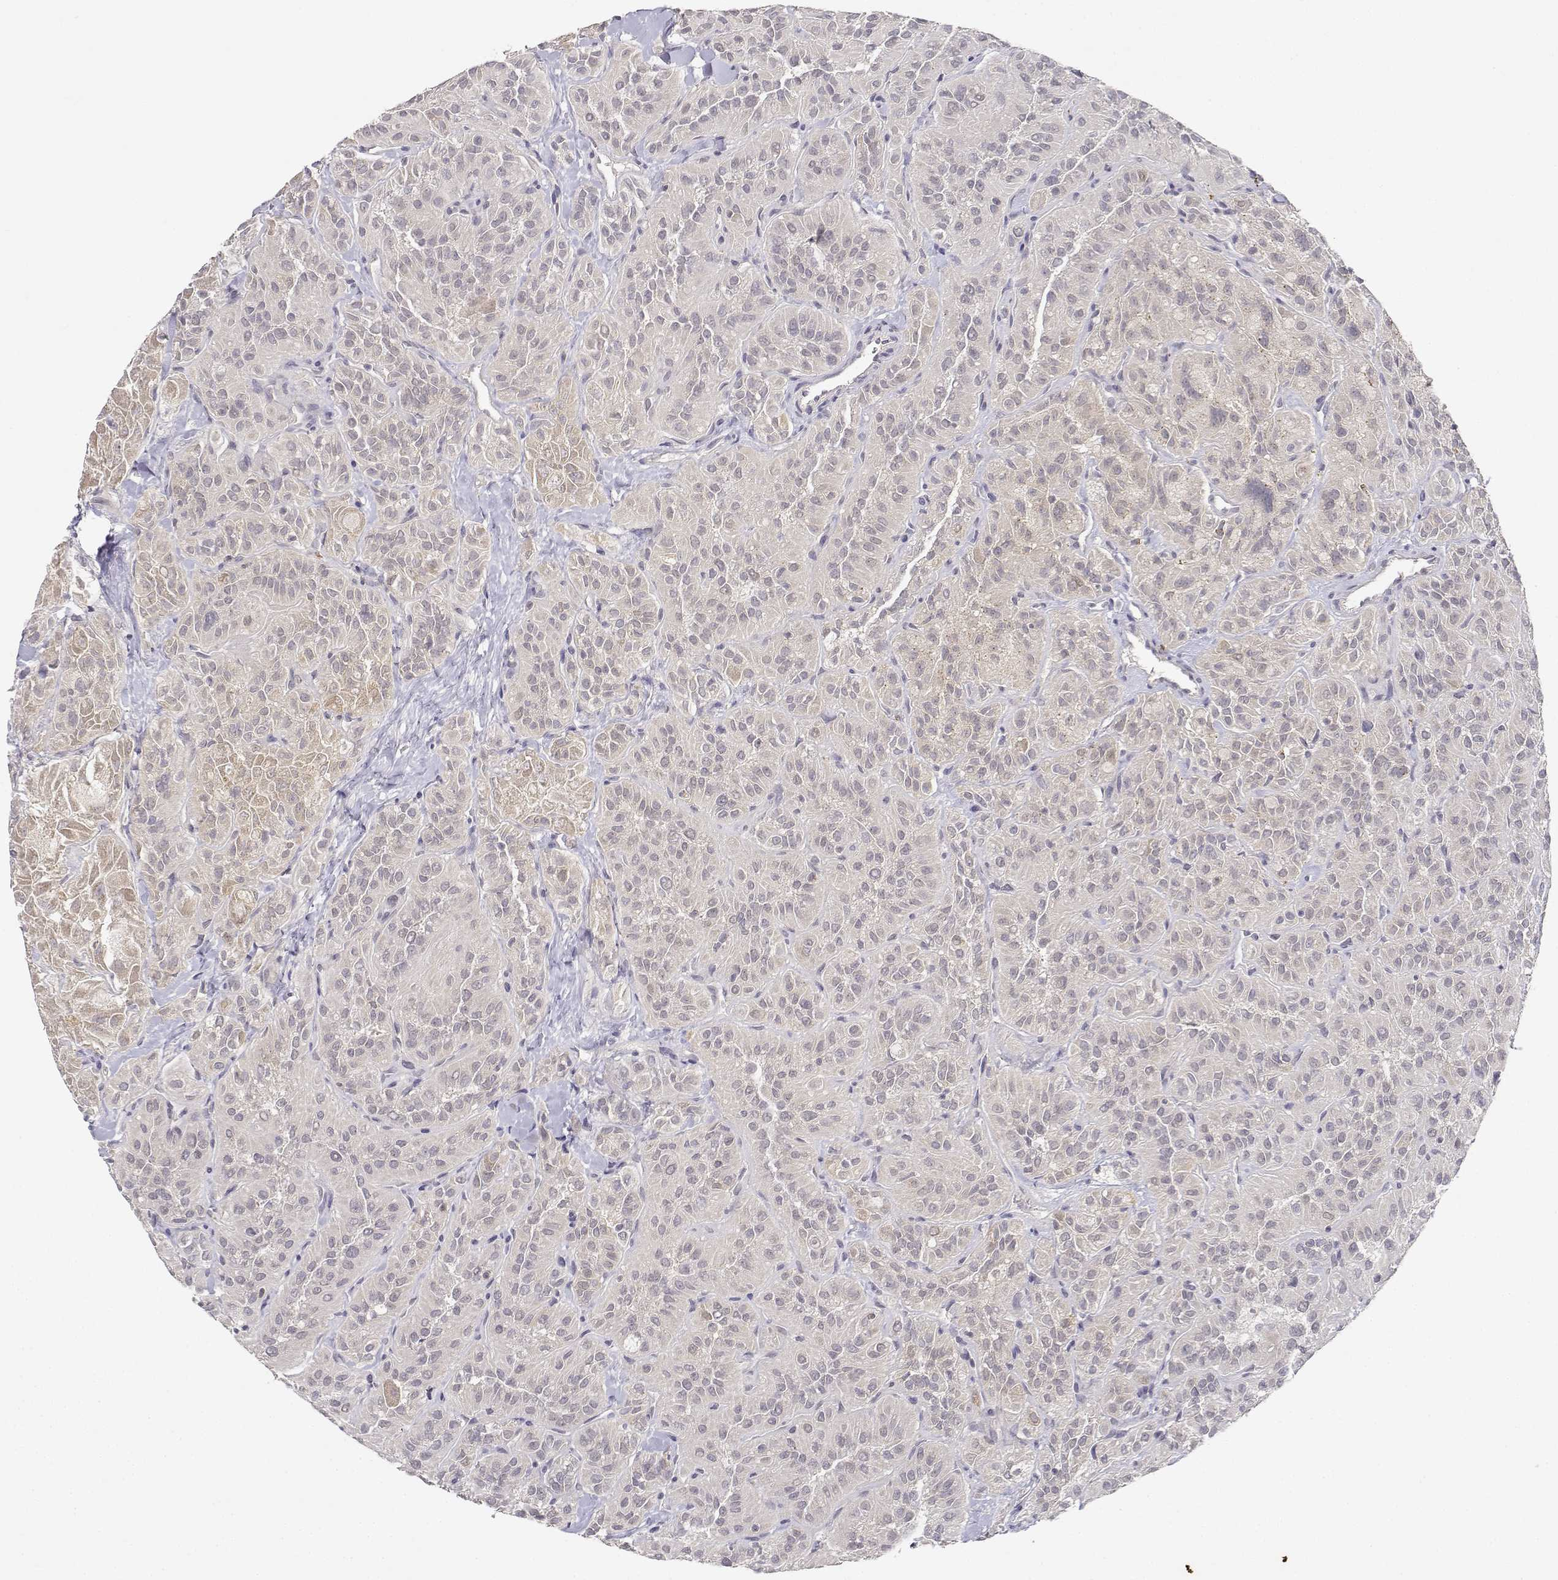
{"staining": {"intensity": "weak", "quantity": "25%-75%", "location": "cytoplasmic/membranous"}, "tissue": "thyroid cancer", "cell_type": "Tumor cells", "image_type": "cancer", "snomed": [{"axis": "morphology", "description": "Papillary adenocarcinoma, NOS"}, {"axis": "topography", "description": "Thyroid gland"}], "caption": "This is an image of IHC staining of thyroid papillary adenocarcinoma, which shows weak positivity in the cytoplasmic/membranous of tumor cells.", "gene": "RAD51", "patient": {"sex": "female", "age": 45}}